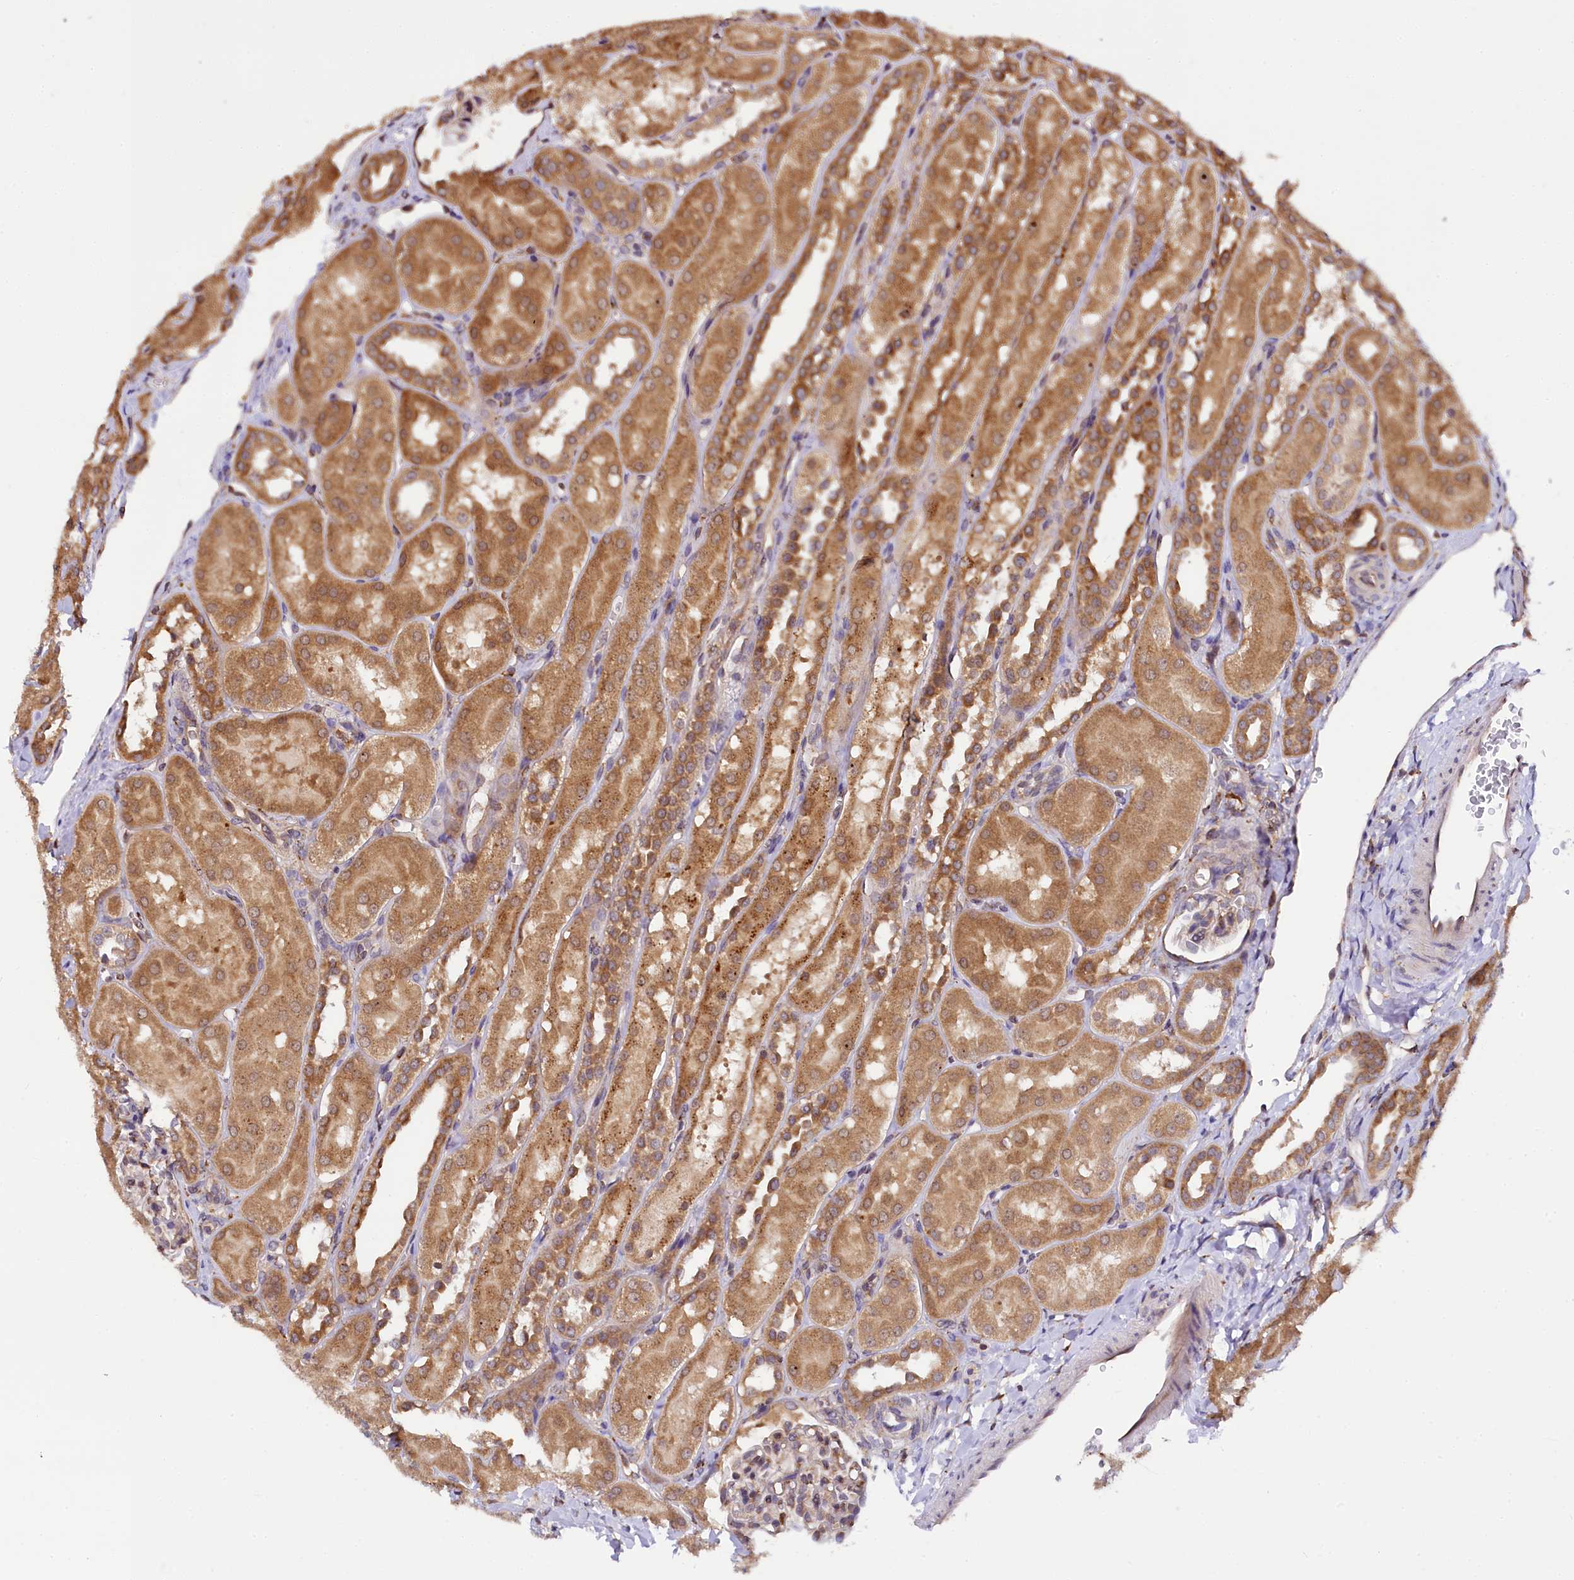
{"staining": {"intensity": "moderate", "quantity": "<25%", "location": "cytoplasmic/membranous,nuclear"}, "tissue": "kidney", "cell_type": "Cells in glomeruli", "image_type": "normal", "snomed": [{"axis": "morphology", "description": "Normal tissue, NOS"}, {"axis": "topography", "description": "Kidney"}, {"axis": "topography", "description": "Urinary bladder"}], "caption": "There is low levels of moderate cytoplasmic/membranous,nuclear staining in cells in glomeruli of normal kidney, as demonstrated by immunohistochemical staining (brown color).", "gene": "UFM1", "patient": {"sex": "male", "age": 16}}